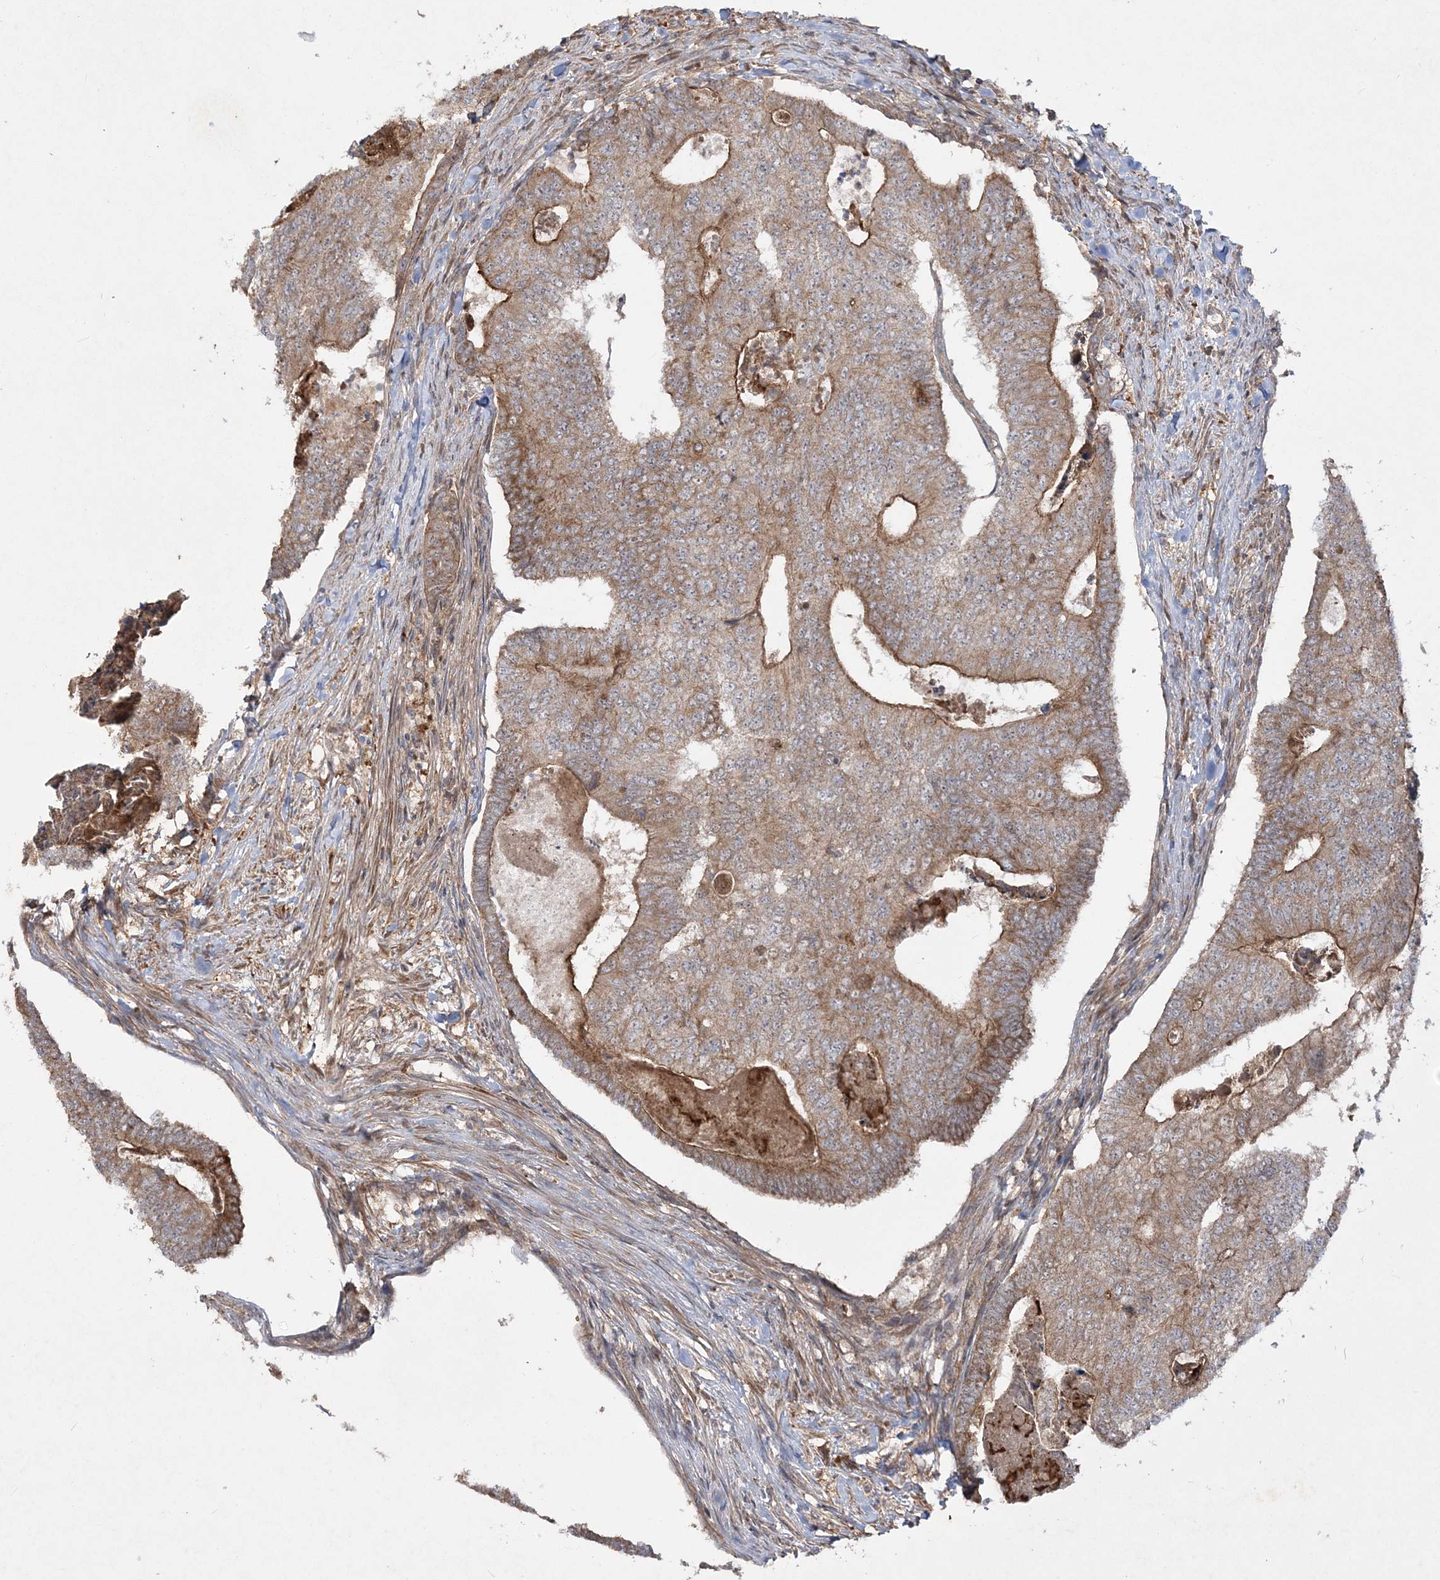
{"staining": {"intensity": "moderate", "quantity": ">75%", "location": "cytoplasmic/membranous"}, "tissue": "colorectal cancer", "cell_type": "Tumor cells", "image_type": "cancer", "snomed": [{"axis": "morphology", "description": "Adenocarcinoma, NOS"}, {"axis": "topography", "description": "Colon"}], "caption": "An immunohistochemistry image of tumor tissue is shown. Protein staining in brown shows moderate cytoplasmic/membranous positivity in colorectal adenocarcinoma within tumor cells.", "gene": "MOCS2", "patient": {"sex": "female", "age": 67}}